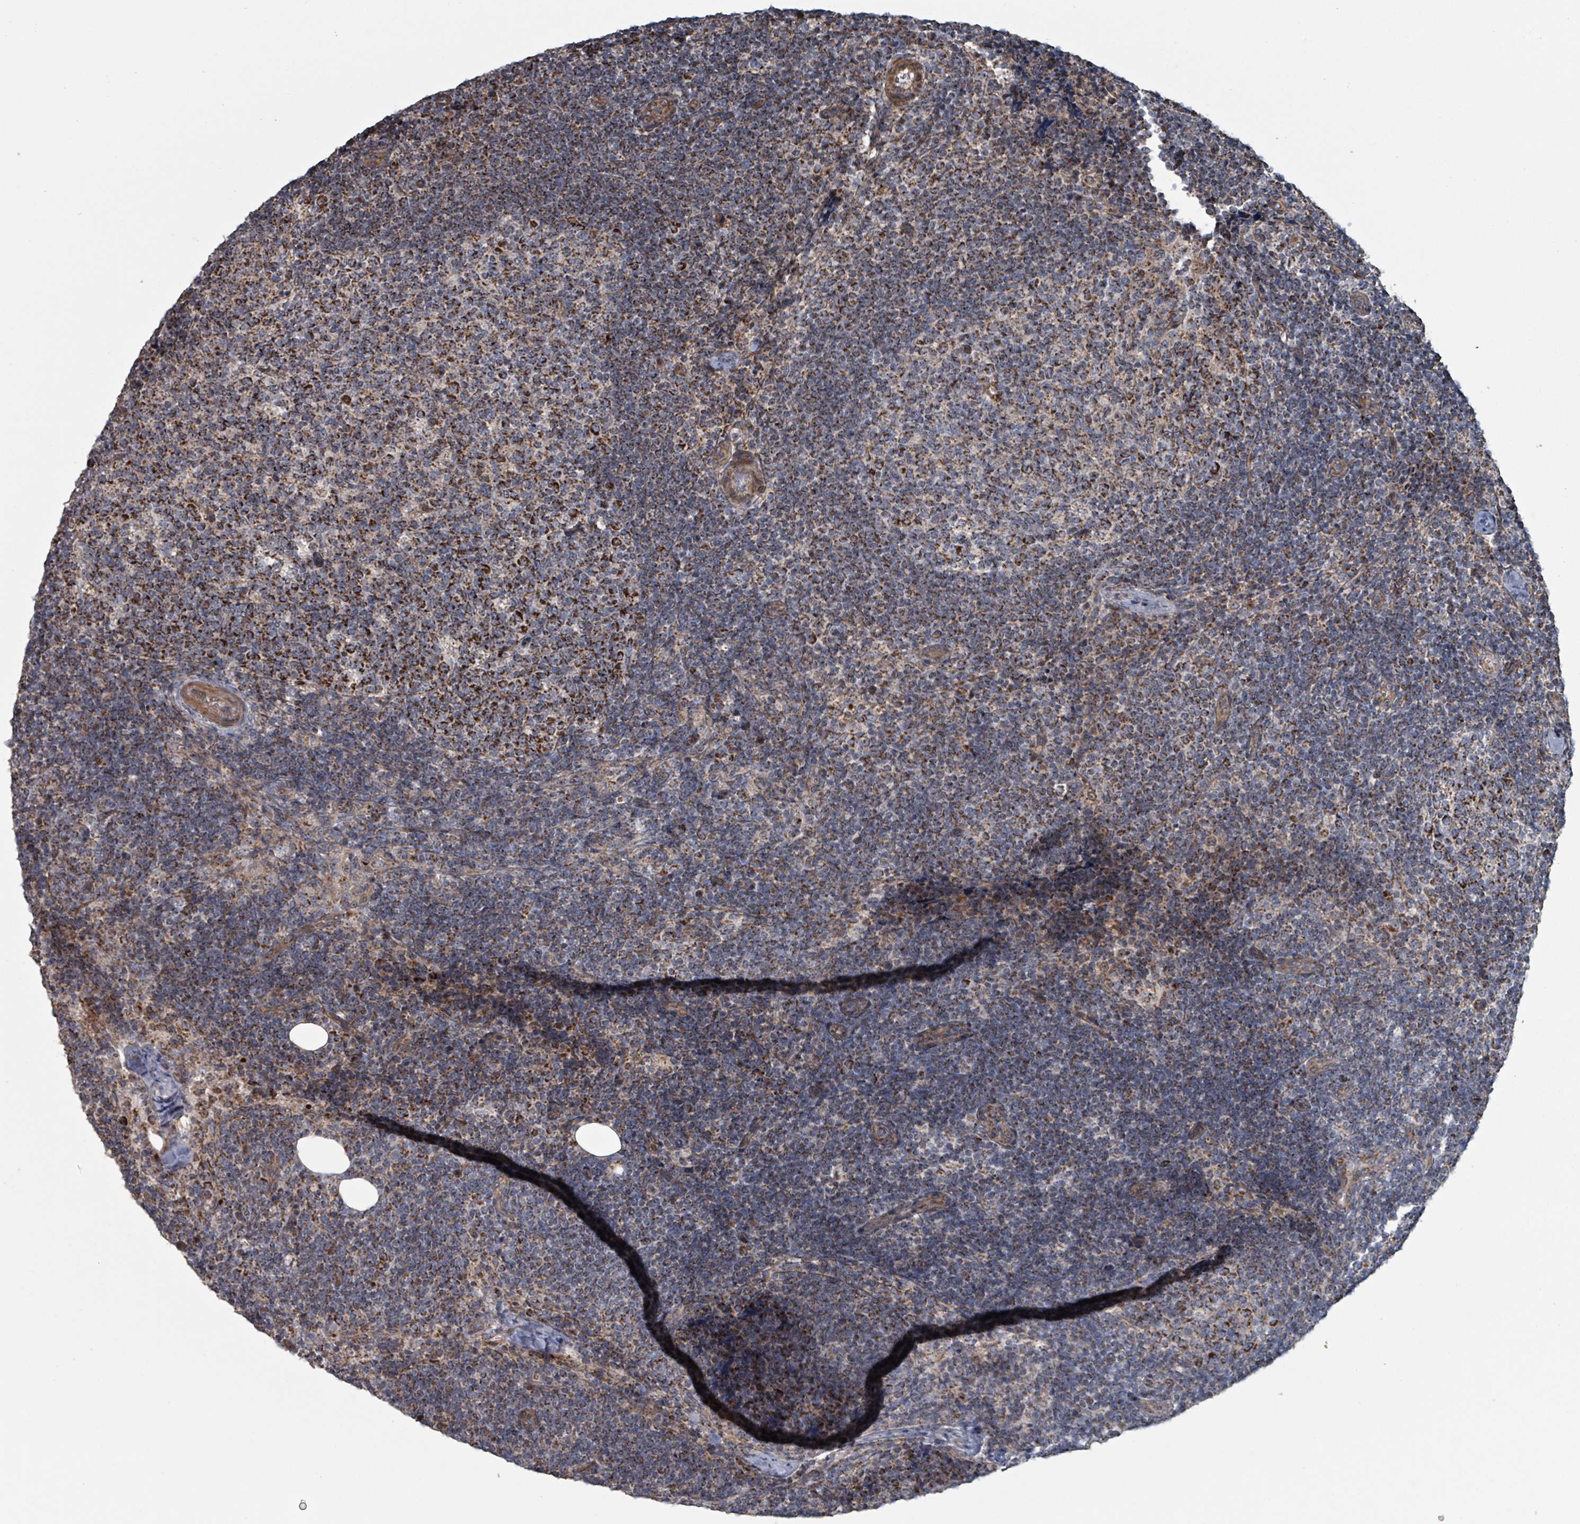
{"staining": {"intensity": "strong", "quantity": "25%-75%", "location": "cytoplasmic/membranous"}, "tissue": "lymph node", "cell_type": "Germinal center cells", "image_type": "normal", "snomed": [{"axis": "morphology", "description": "Normal tissue, NOS"}, {"axis": "topography", "description": "Lymph node"}], "caption": "Immunohistochemical staining of benign human lymph node displays strong cytoplasmic/membranous protein positivity in approximately 25%-75% of germinal center cells. (DAB = brown stain, brightfield microscopy at high magnification).", "gene": "MRPL4", "patient": {"sex": "female", "age": 31}}